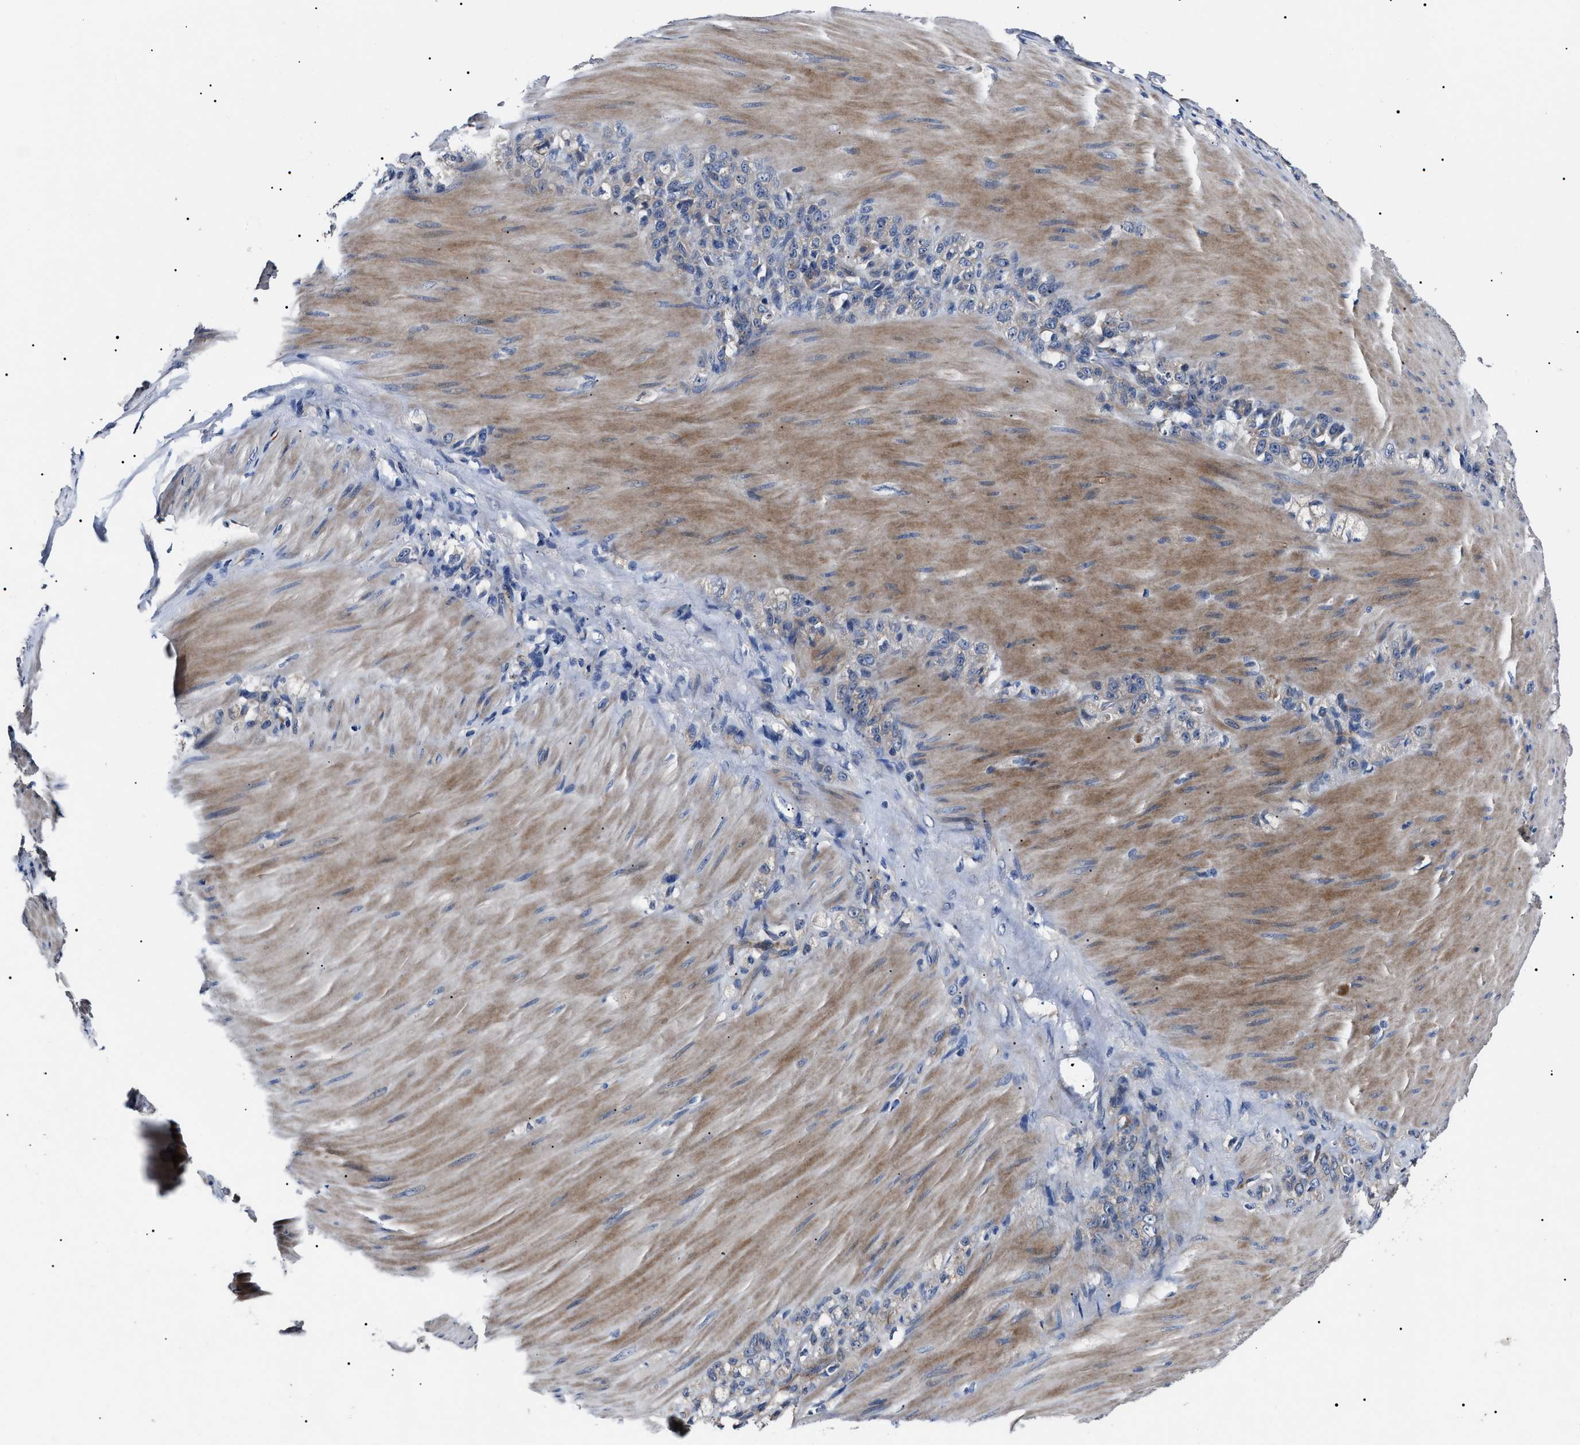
{"staining": {"intensity": "negative", "quantity": "none", "location": "none"}, "tissue": "stomach cancer", "cell_type": "Tumor cells", "image_type": "cancer", "snomed": [{"axis": "morphology", "description": "Normal tissue, NOS"}, {"axis": "morphology", "description": "Adenocarcinoma, NOS"}, {"axis": "topography", "description": "Stomach"}], "caption": "Tumor cells show no significant staining in stomach cancer (adenocarcinoma).", "gene": "IFT81", "patient": {"sex": "male", "age": 82}}